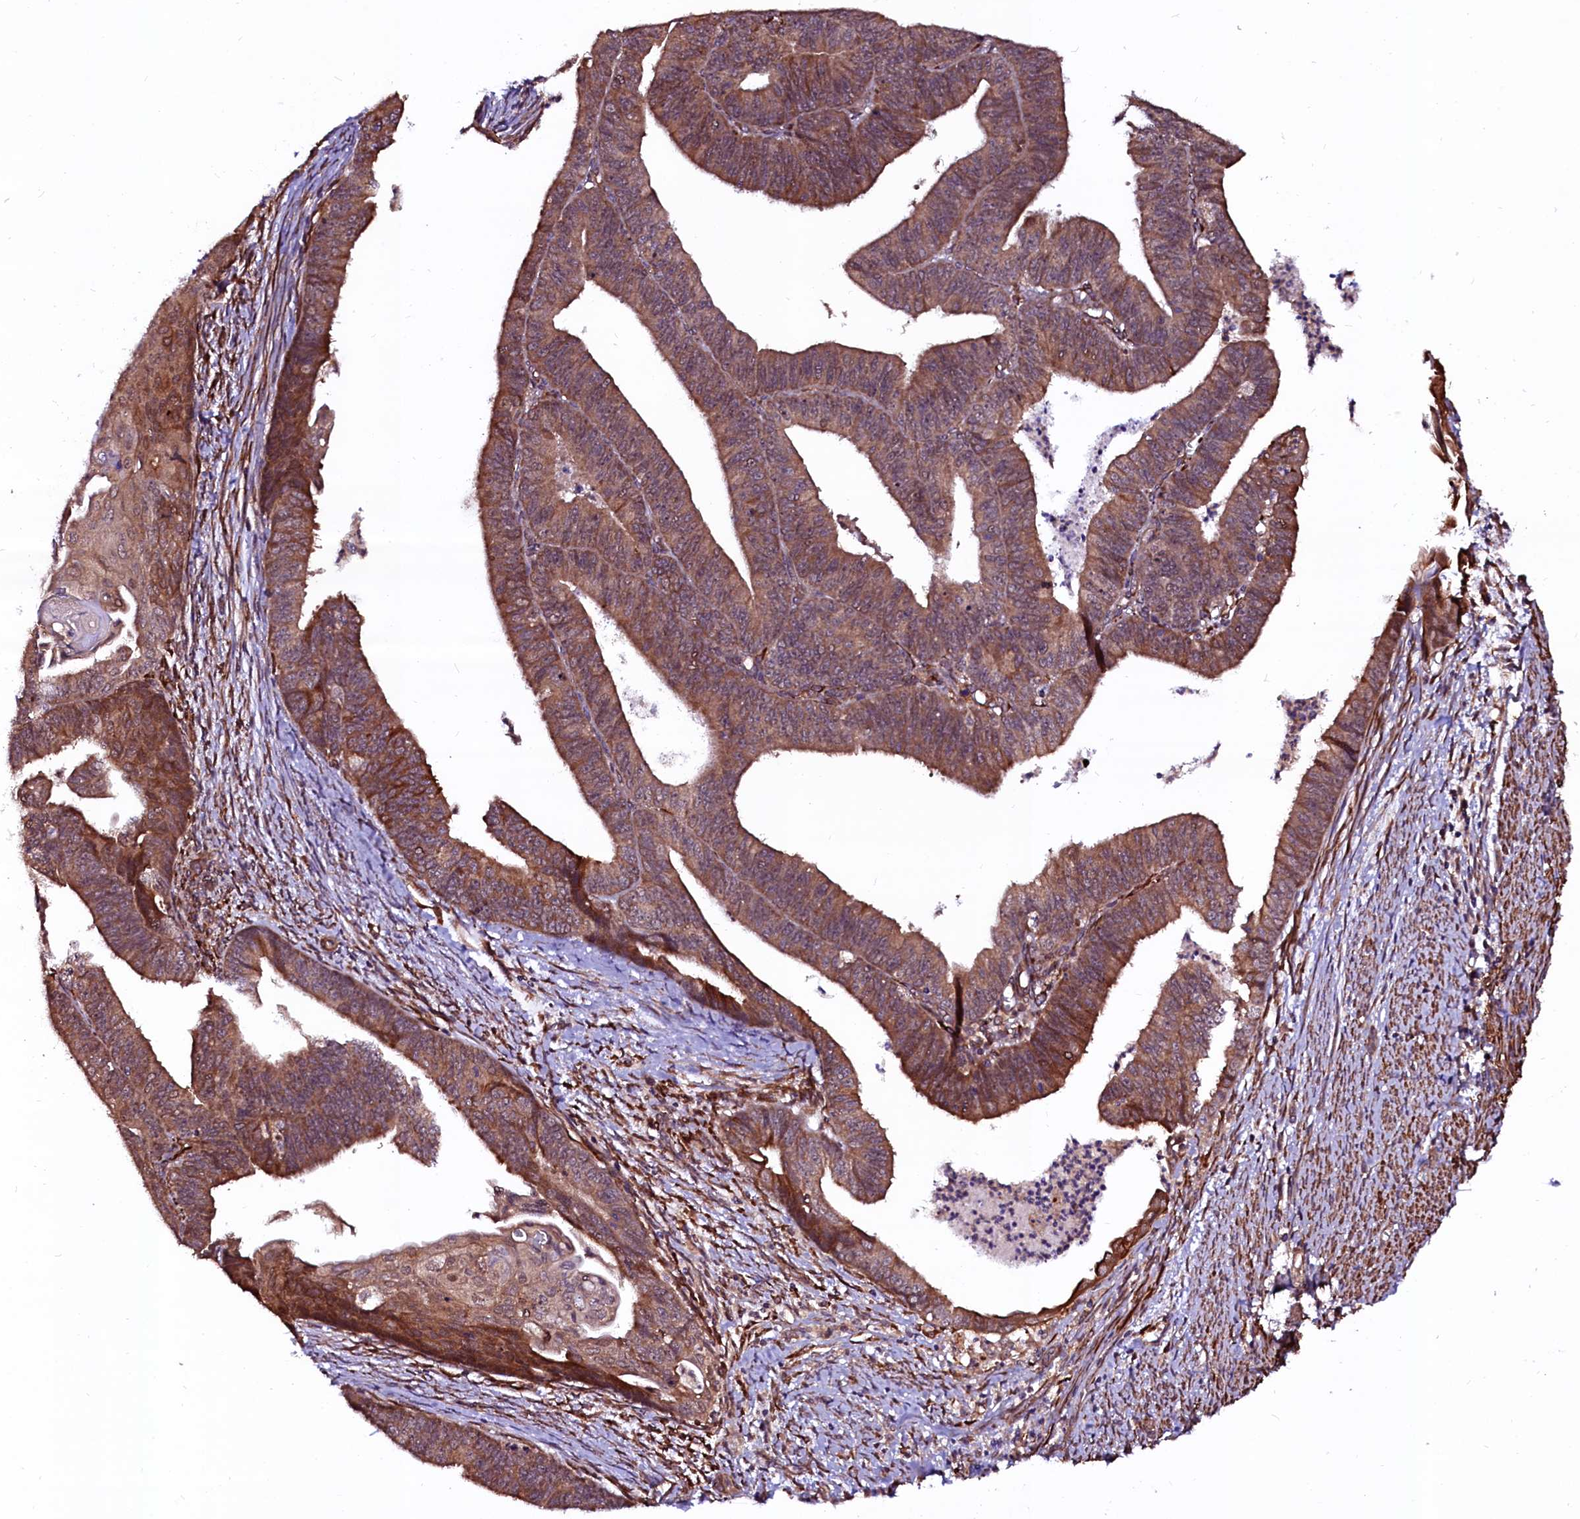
{"staining": {"intensity": "moderate", "quantity": "25%-75%", "location": "cytoplasmic/membranous"}, "tissue": "endometrial cancer", "cell_type": "Tumor cells", "image_type": "cancer", "snomed": [{"axis": "morphology", "description": "Adenocarcinoma, NOS"}, {"axis": "topography", "description": "Endometrium"}], "caption": "This is a histology image of immunohistochemistry staining of endometrial adenocarcinoma, which shows moderate positivity in the cytoplasmic/membranous of tumor cells.", "gene": "N4BP1", "patient": {"sex": "female", "age": 73}}